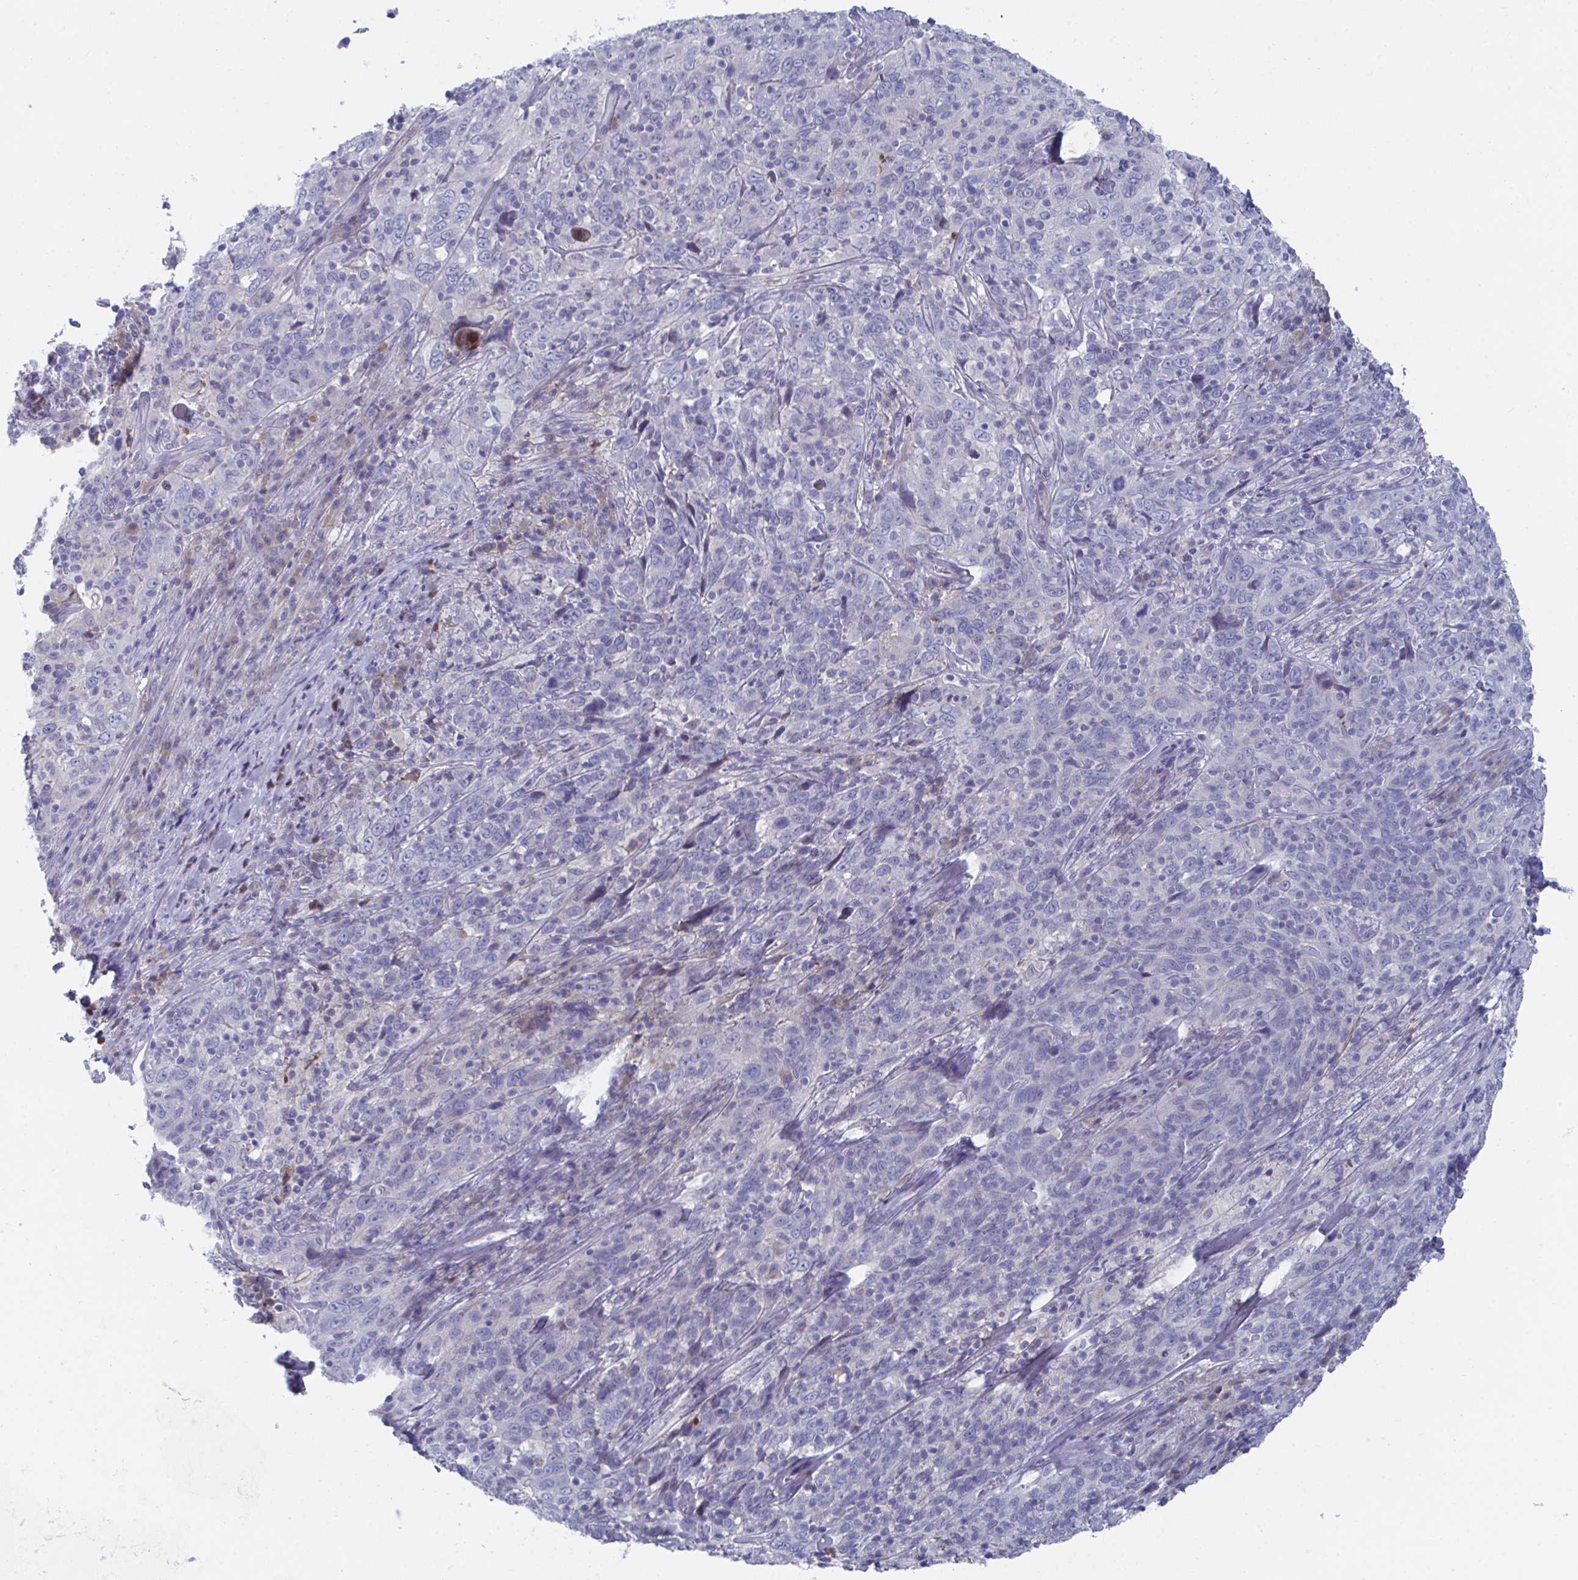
{"staining": {"intensity": "negative", "quantity": "none", "location": "none"}, "tissue": "cervical cancer", "cell_type": "Tumor cells", "image_type": "cancer", "snomed": [{"axis": "morphology", "description": "Squamous cell carcinoma, NOS"}, {"axis": "topography", "description": "Cervix"}], "caption": "Protein analysis of cervical cancer demonstrates no significant expression in tumor cells.", "gene": "TNFAIP6", "patient": {"sex": "female", "age": 46}}